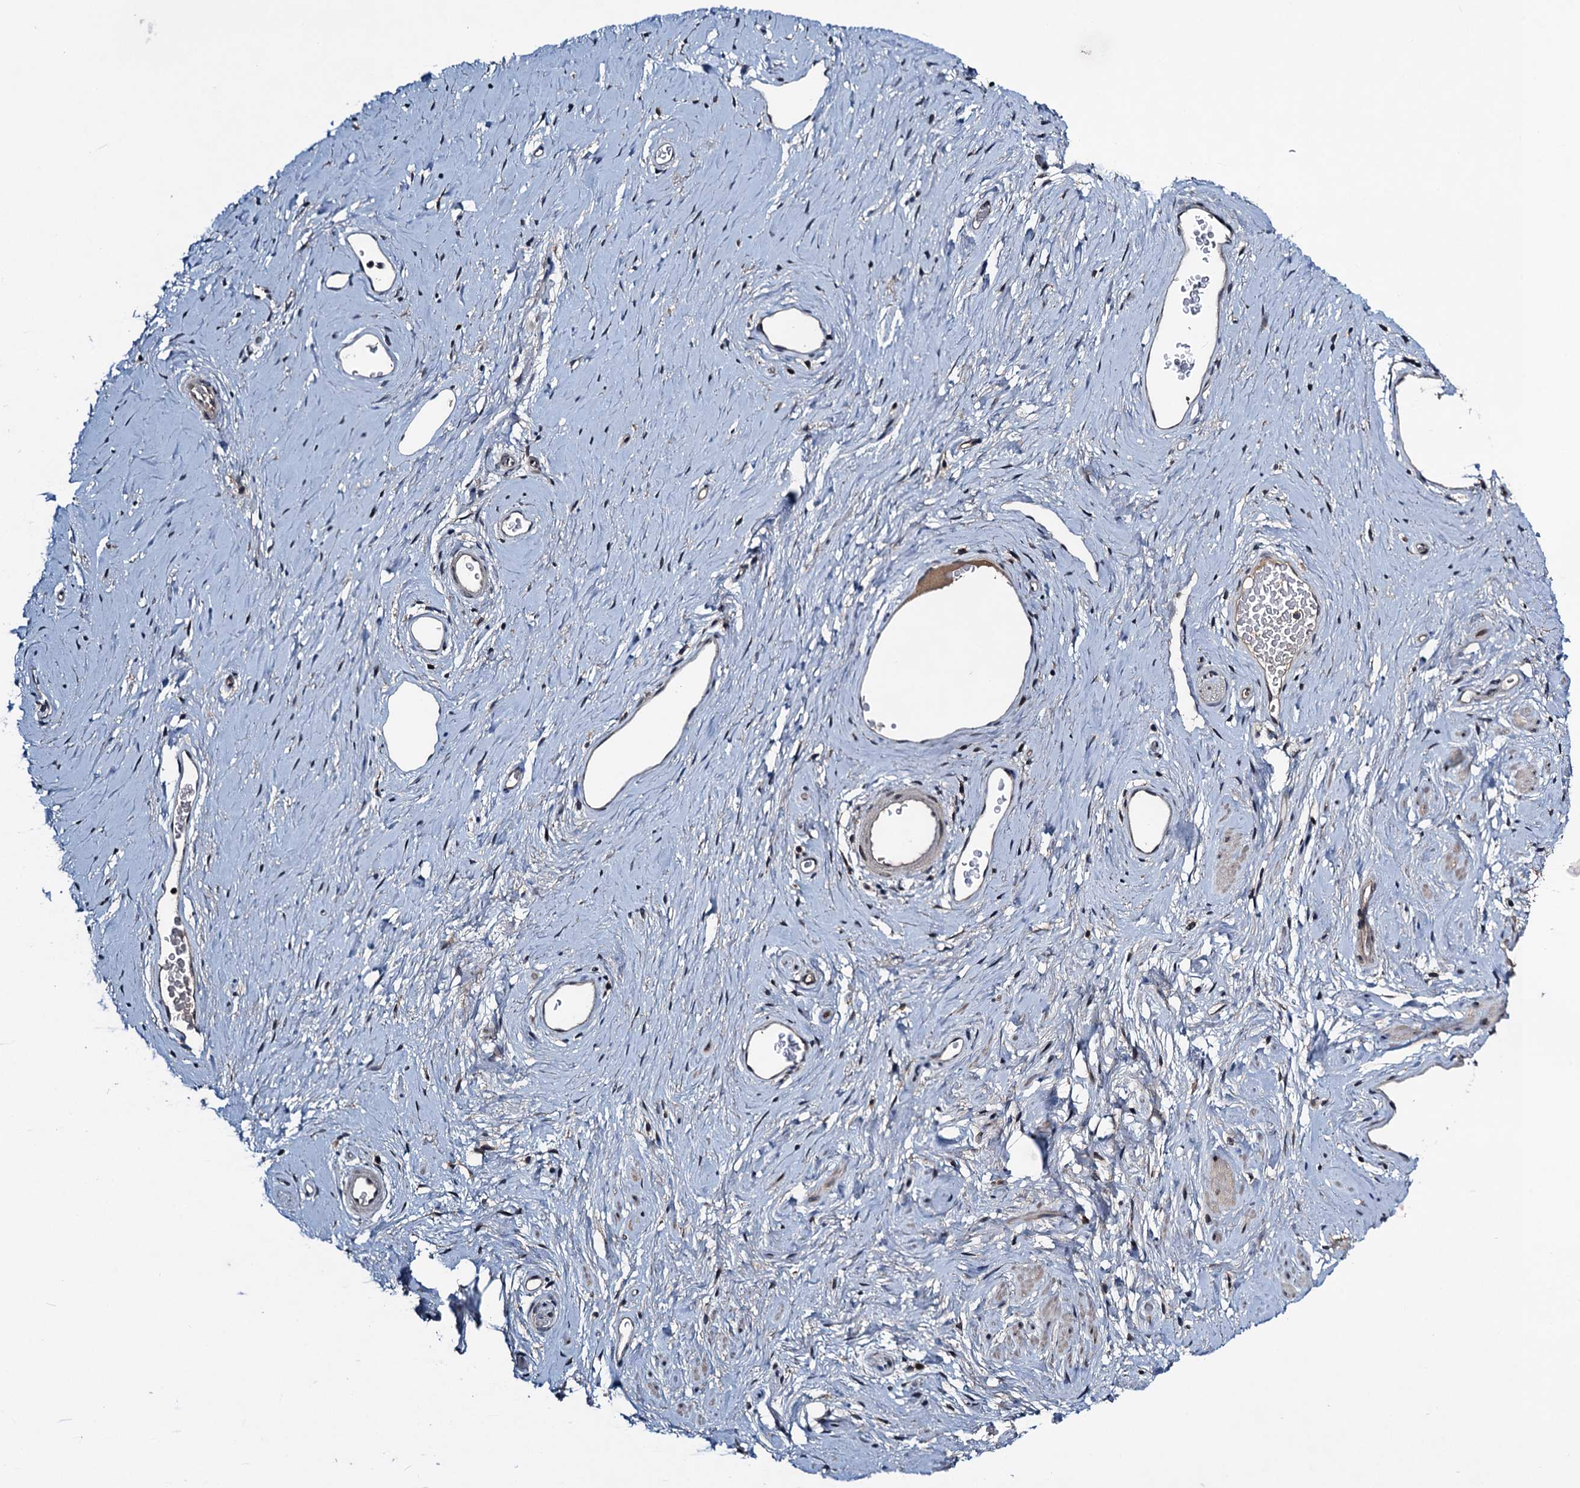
{"staining": {"intensity": "weak", "quantity": "25%-75%", "location": "cytoplasmic/membranous"}, "tissue": "adipose tissue", "cell_type": "Adipocytes", "image_type": "normal", "snomed": [{"axis": "morphology", "description": "Normal tissue, NOS"}, {"axis": "morphology", "description": "Adenocarcinoma, NOS"}, {"axis": "topography", "description": "Rectum"}, {"axis": "topography", "description": "Vagina"}, {"axis": "topography", "description": "Peripheral nerve tissue"}], "caption": "Adipocytes exhibit low levels of weak cytoplasmic/membranous positivity in about 25%-75% of cells in benign human adipose tissue. (brown staining indicates protein expression, while blue staining denotes nuclei).", "gene": "RNF165", "patient": {"sex": "female", "age": 71}}